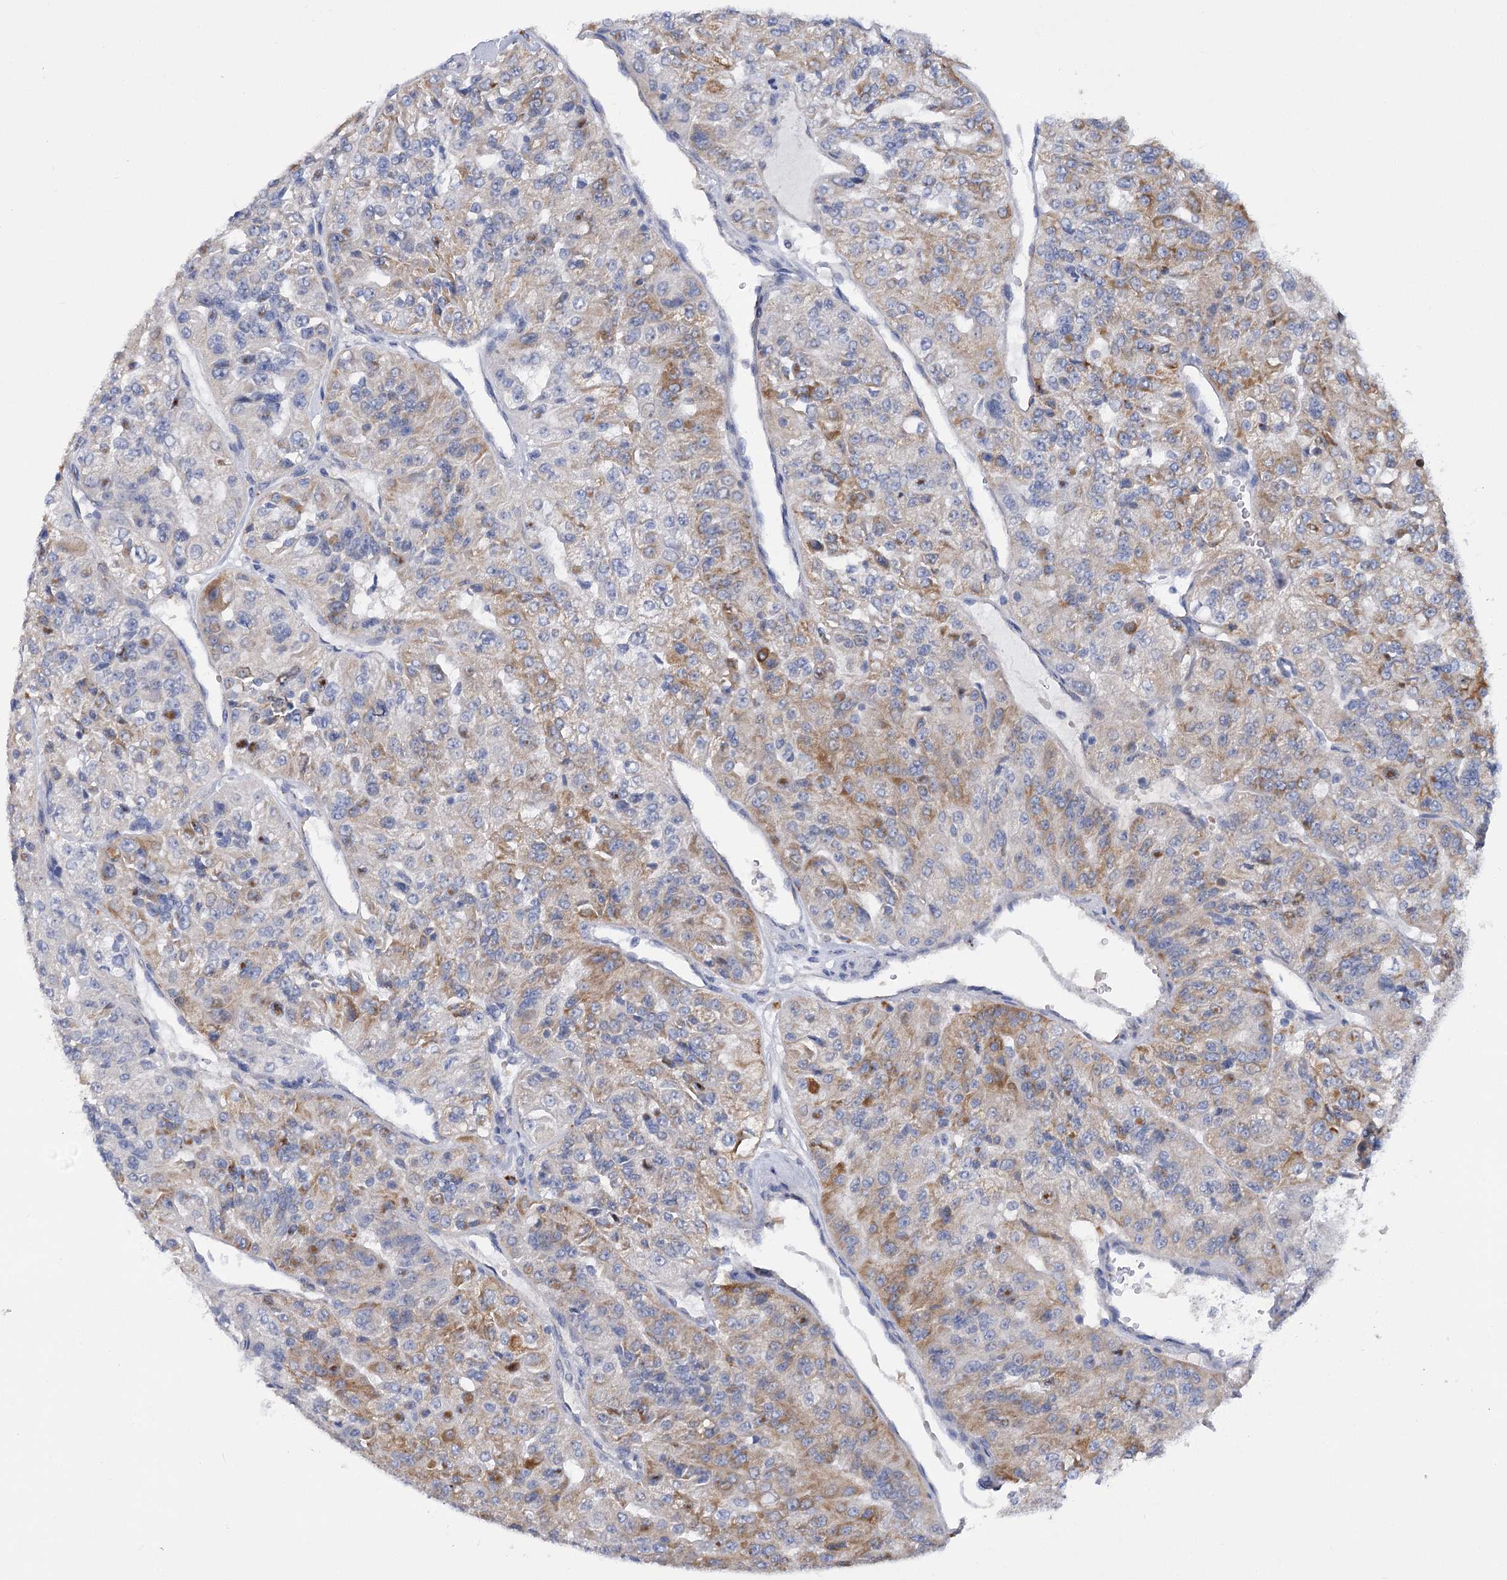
{"staining": {"intensity": "moderate", "quantity": "25%-75%", "location": "cytoplasmic/membranous"}, "tissue": "renal cancer", "cell_type": "Tumor cells", "image_type": "cancer", "snomed": [{"axis": "morphology", "description": "Adenocarcinoma, NOS"}, {"axis": "topography", "description": "Kidney"}], "caption": "This is an image of immunohistochemistry staining of adenocarcinoma (renal), which shows moderate positivity in the cytoplasmic/membranous of tumor cells.", "gene": "DCUN1D1", "patient": {"sex": "female", "age": 63}}